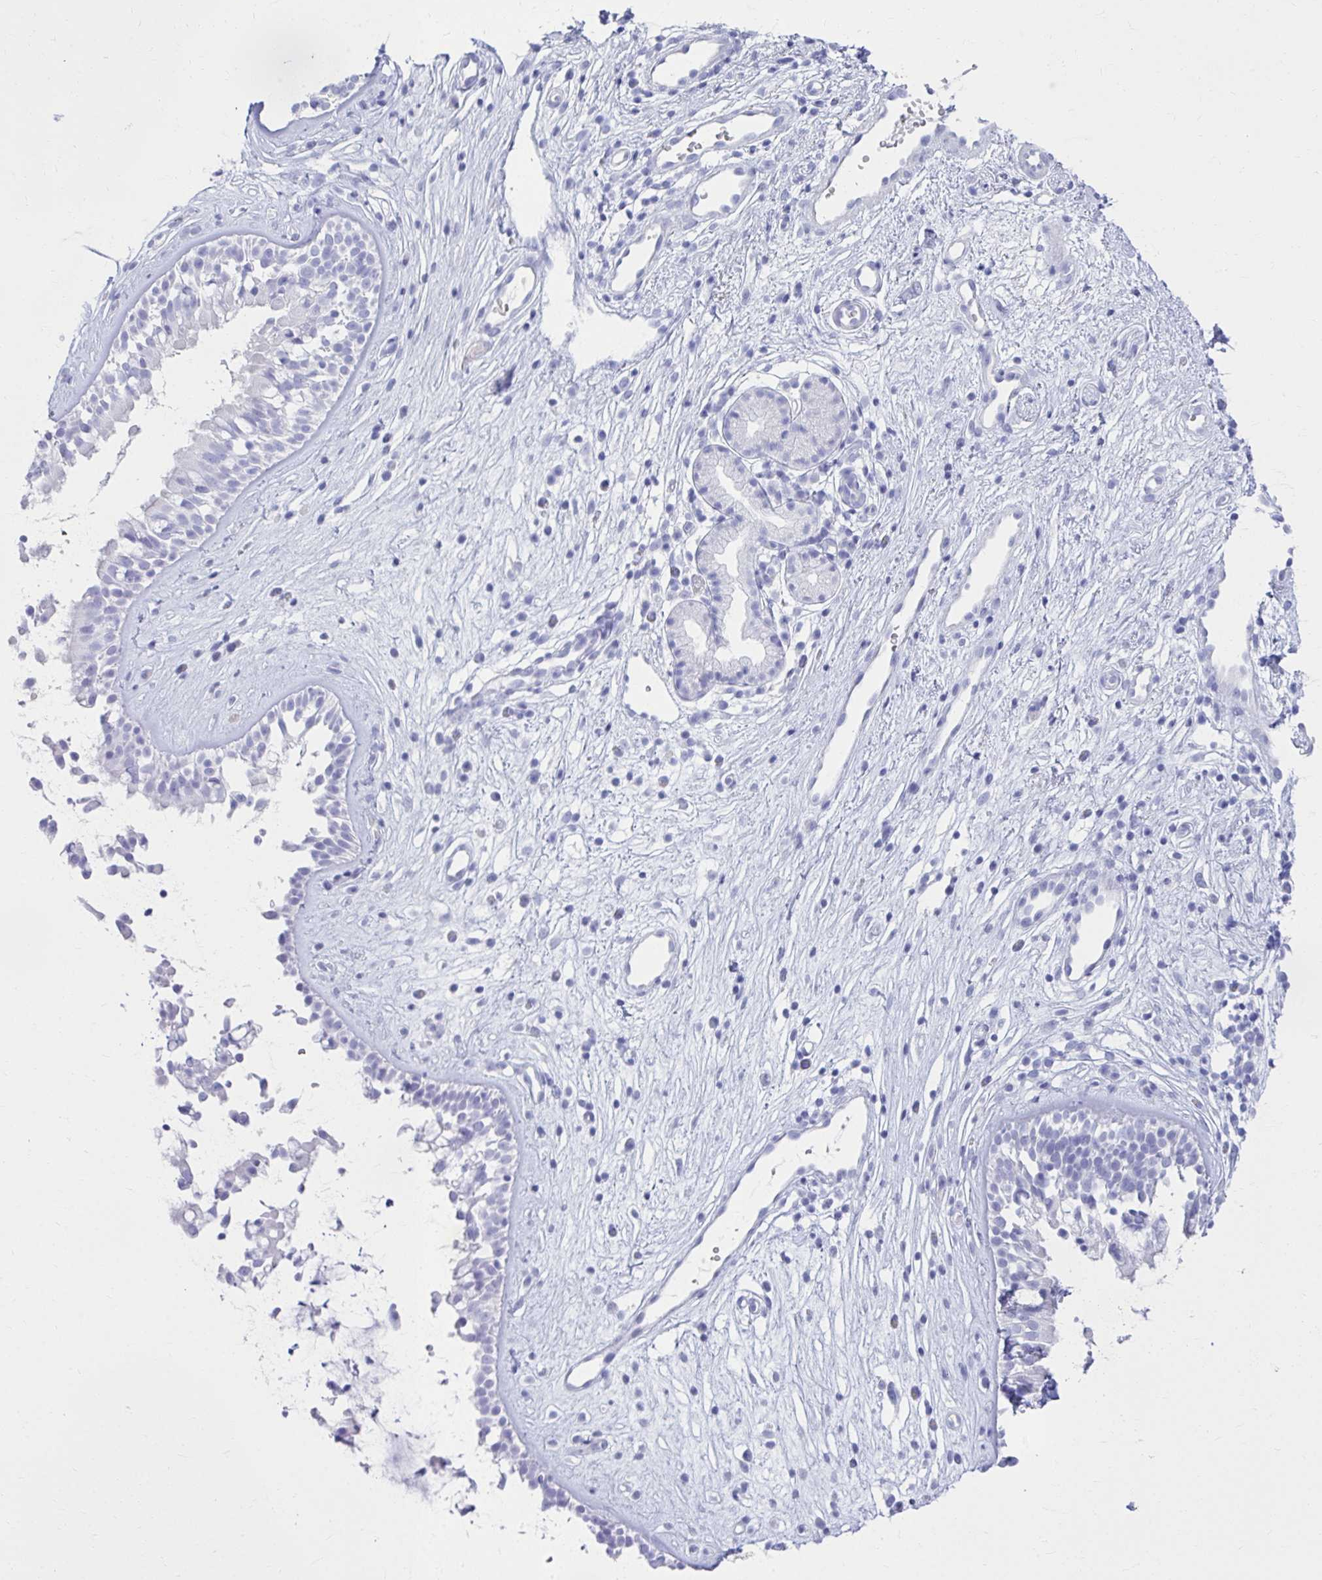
{"staining": {"intensity": "negative", "quantity": "none", "location": "none"}, "tissue": "nasopharynx", "cell_type": "Respiratory epithelial cells", "image_type": "normal", "snomed": [{"axis": "morphology", "description": "Normal tissue, NOS"}, {"axis": "topography", "description": "Nasopharynx"}], "caption": "DAB immunohistochemical staining of unremarkable nasopharynx reveals no significant expression in respiratory epithelial cells.", "gene": "ATP4B", "patient": {"sex": "male", "age": 32}}